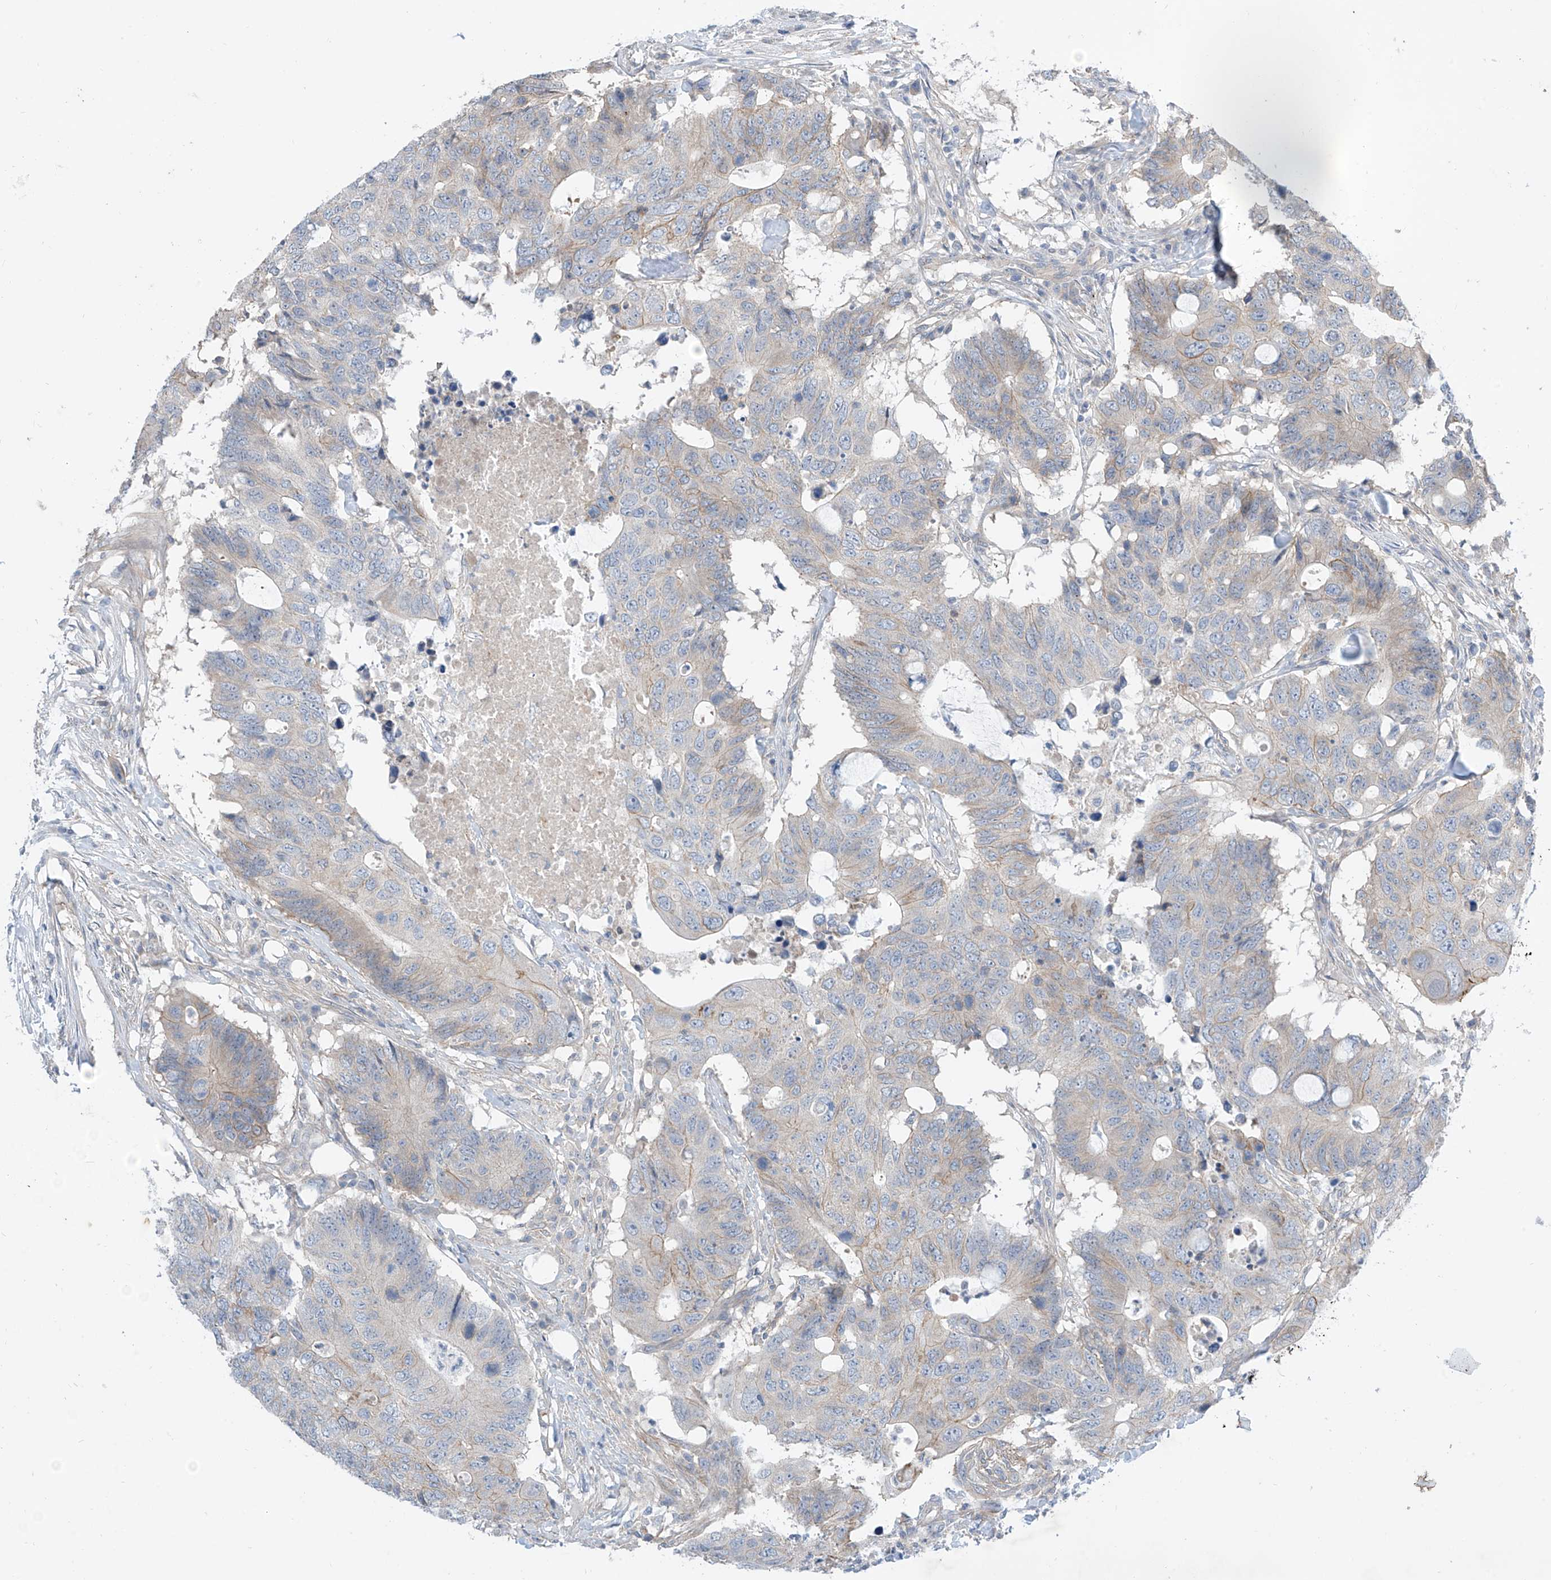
{"staining": {"intensity": "weak", "quantity": "<25%", "location": "cytoplasmic/membranous"}, "tissue": "colorectal cancer", "cell_type": "Tumor cells", "image_type": "cancer", "snomed": [{"axis": "morphology", "description": "Adenocarcinoma, NOS"}, {"axis": "topography", "description": "Colon"}], "caption": "Tumor cells show no significant staining in colorectal adenocarcinoma.", "gene": "ABLIM2", "patient": {"sex": "male", "age": 71}}